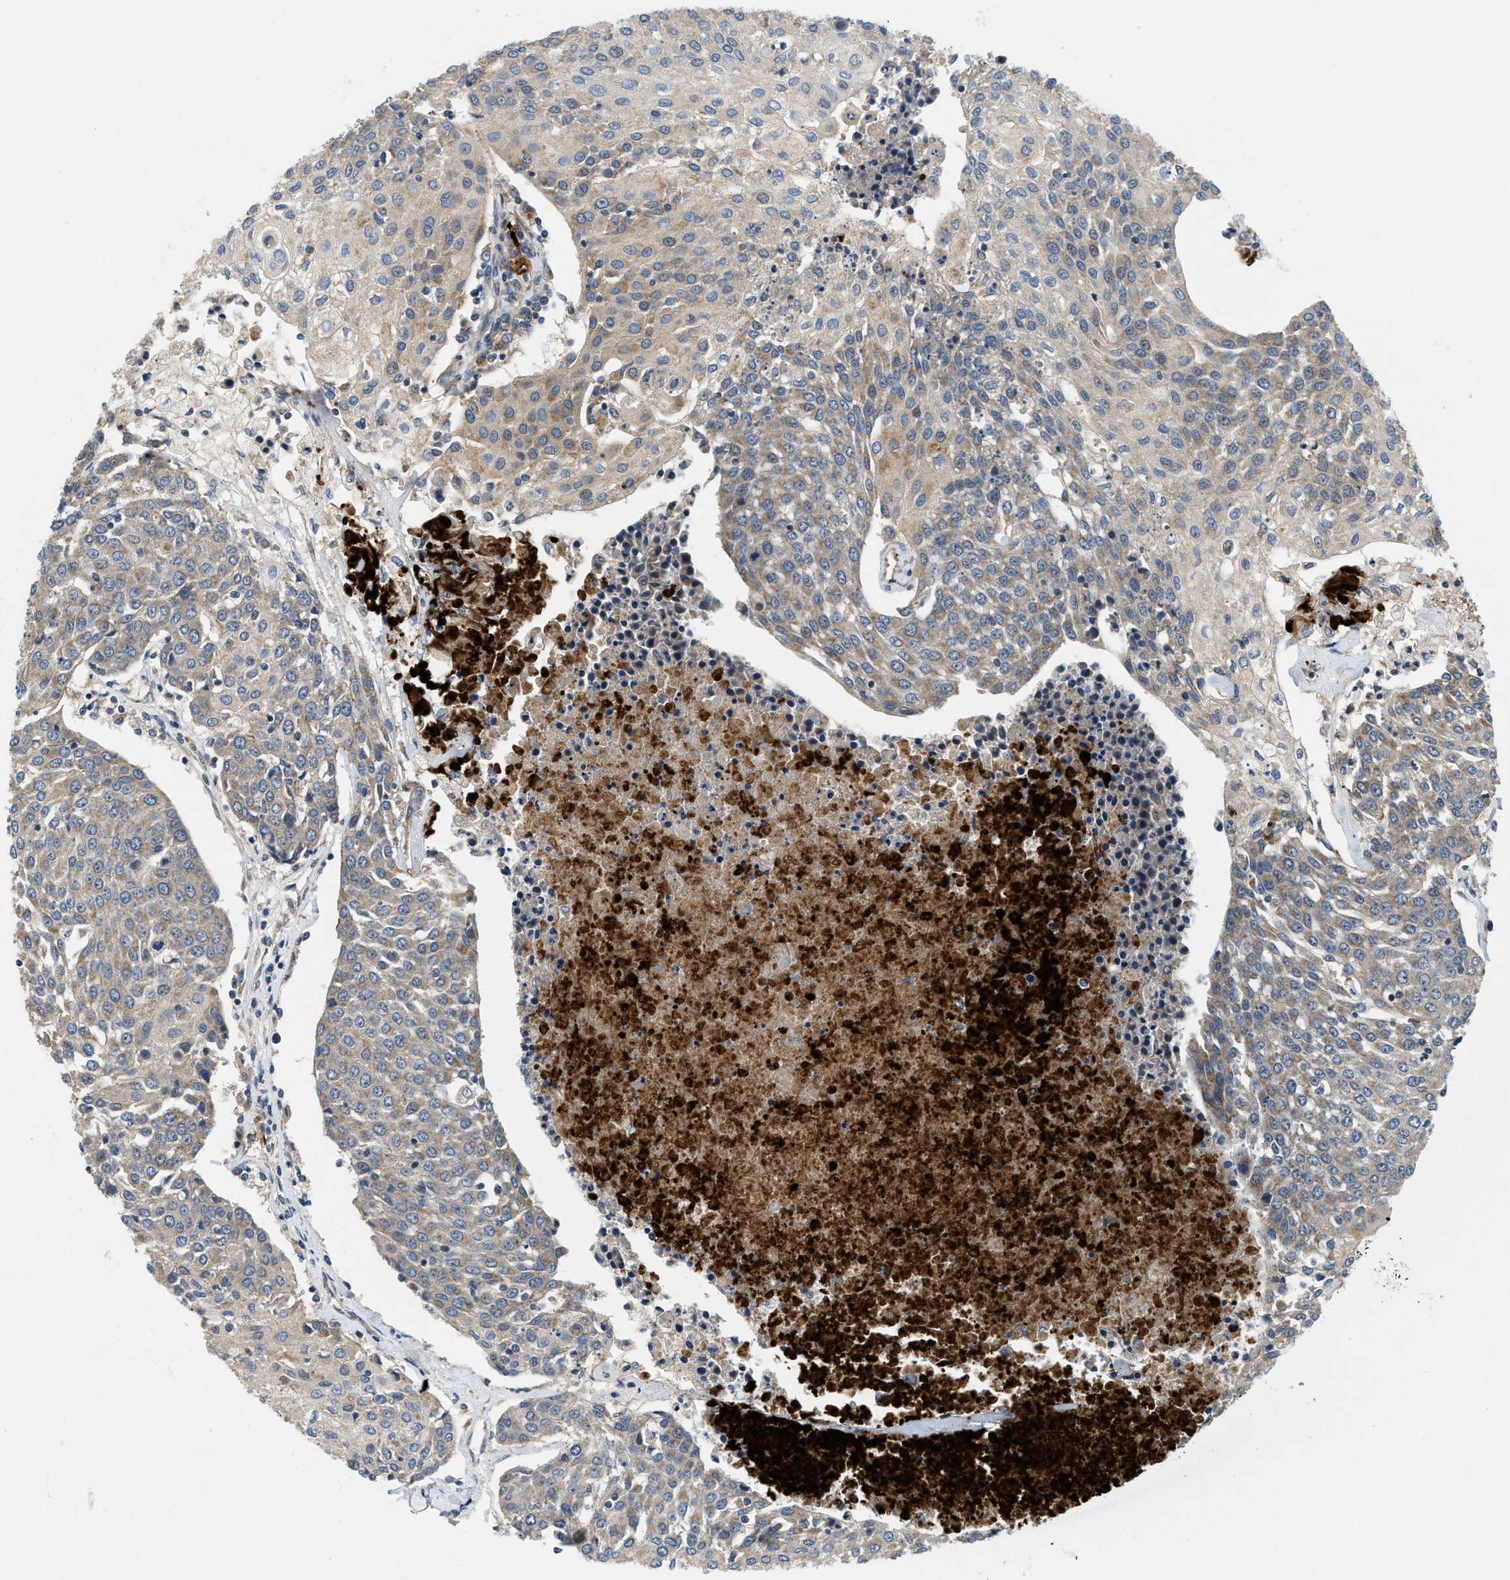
{"staining": {"intensity": "weak", "quantity": "<25%", "location": "cytoplasmic/membranous"}, "tissue": "urothelial cancer", "cell_type": "Tumor cells", "image_type": "cancer", "snomed": [{"axis": "morphology", "description": "Urothelial carcinoma, High grade"}, {"axis": "topography", "description": "Urinary bladder"}], "caption": "IHC of urothelial cancer reveals no positivity in tumor cells. The staining was performed using DAB to visualize the protein expression in brown, while the nuclei were stained in blue with hematoxylin (Magnification: 20x).", "gene": "ZNF599", "patient": {"sex": "female", "age": 85}}